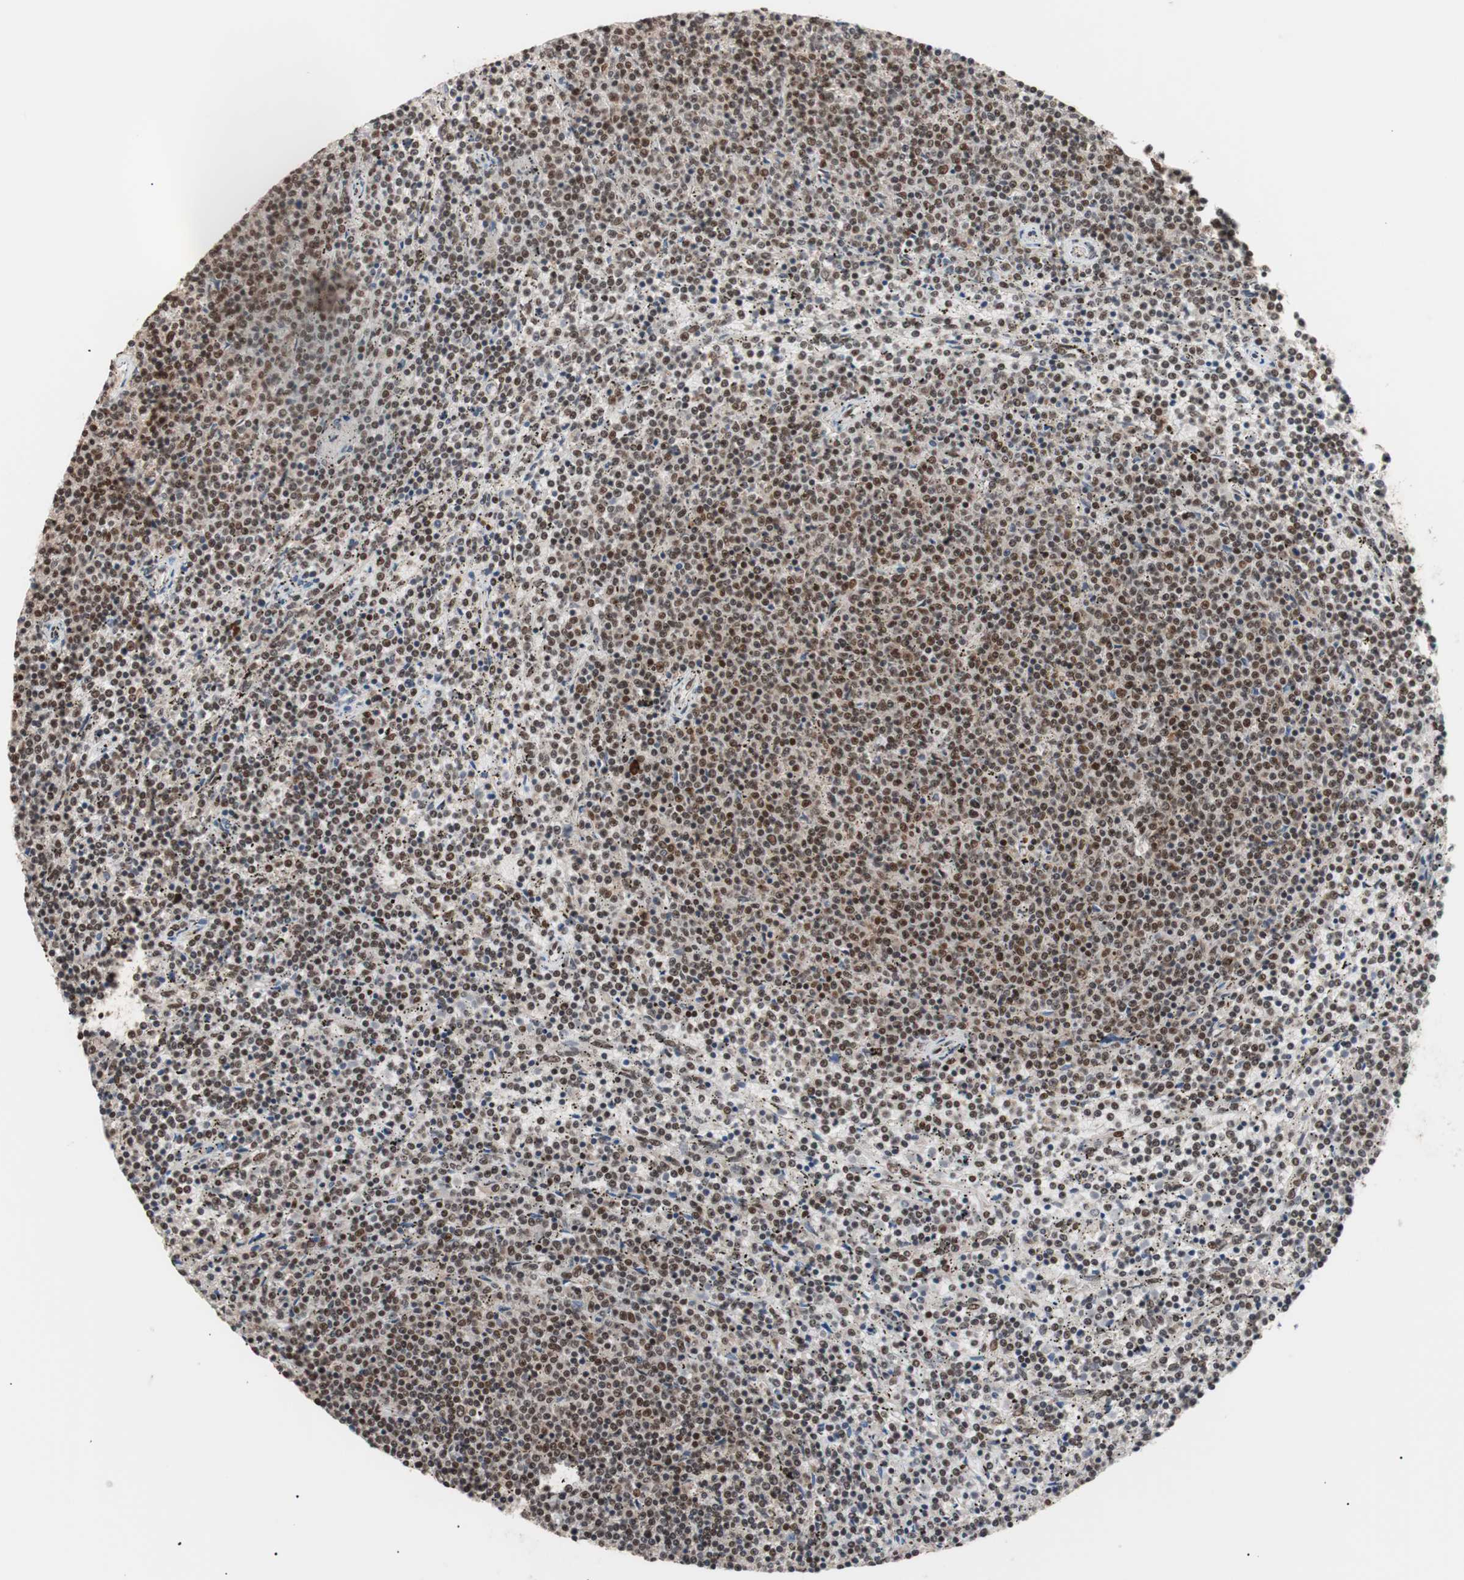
{"staining": {"intensity": "strong", "quantity": ">75%", "location": "nuclear"}, "tissue": "lymphoma", "cell_type": "Tumor cells", "image_type": "cancer", "snomed": [{"axis": "morphology", "description": "Malignant lymphoma, non-Hodgkin's type, Low grade"}, {"axis": "topography", "description": "Spleen"}], "caption": "Brown immunohistochemical staining in malignant lymphoma, non-Hodgkin's type (low-grade) demonstrates strong nuclear positivity in approximately >75% of tumor cells.", "gene": "CHAMP1", "patient": {"sex": "female", "age": 50}}